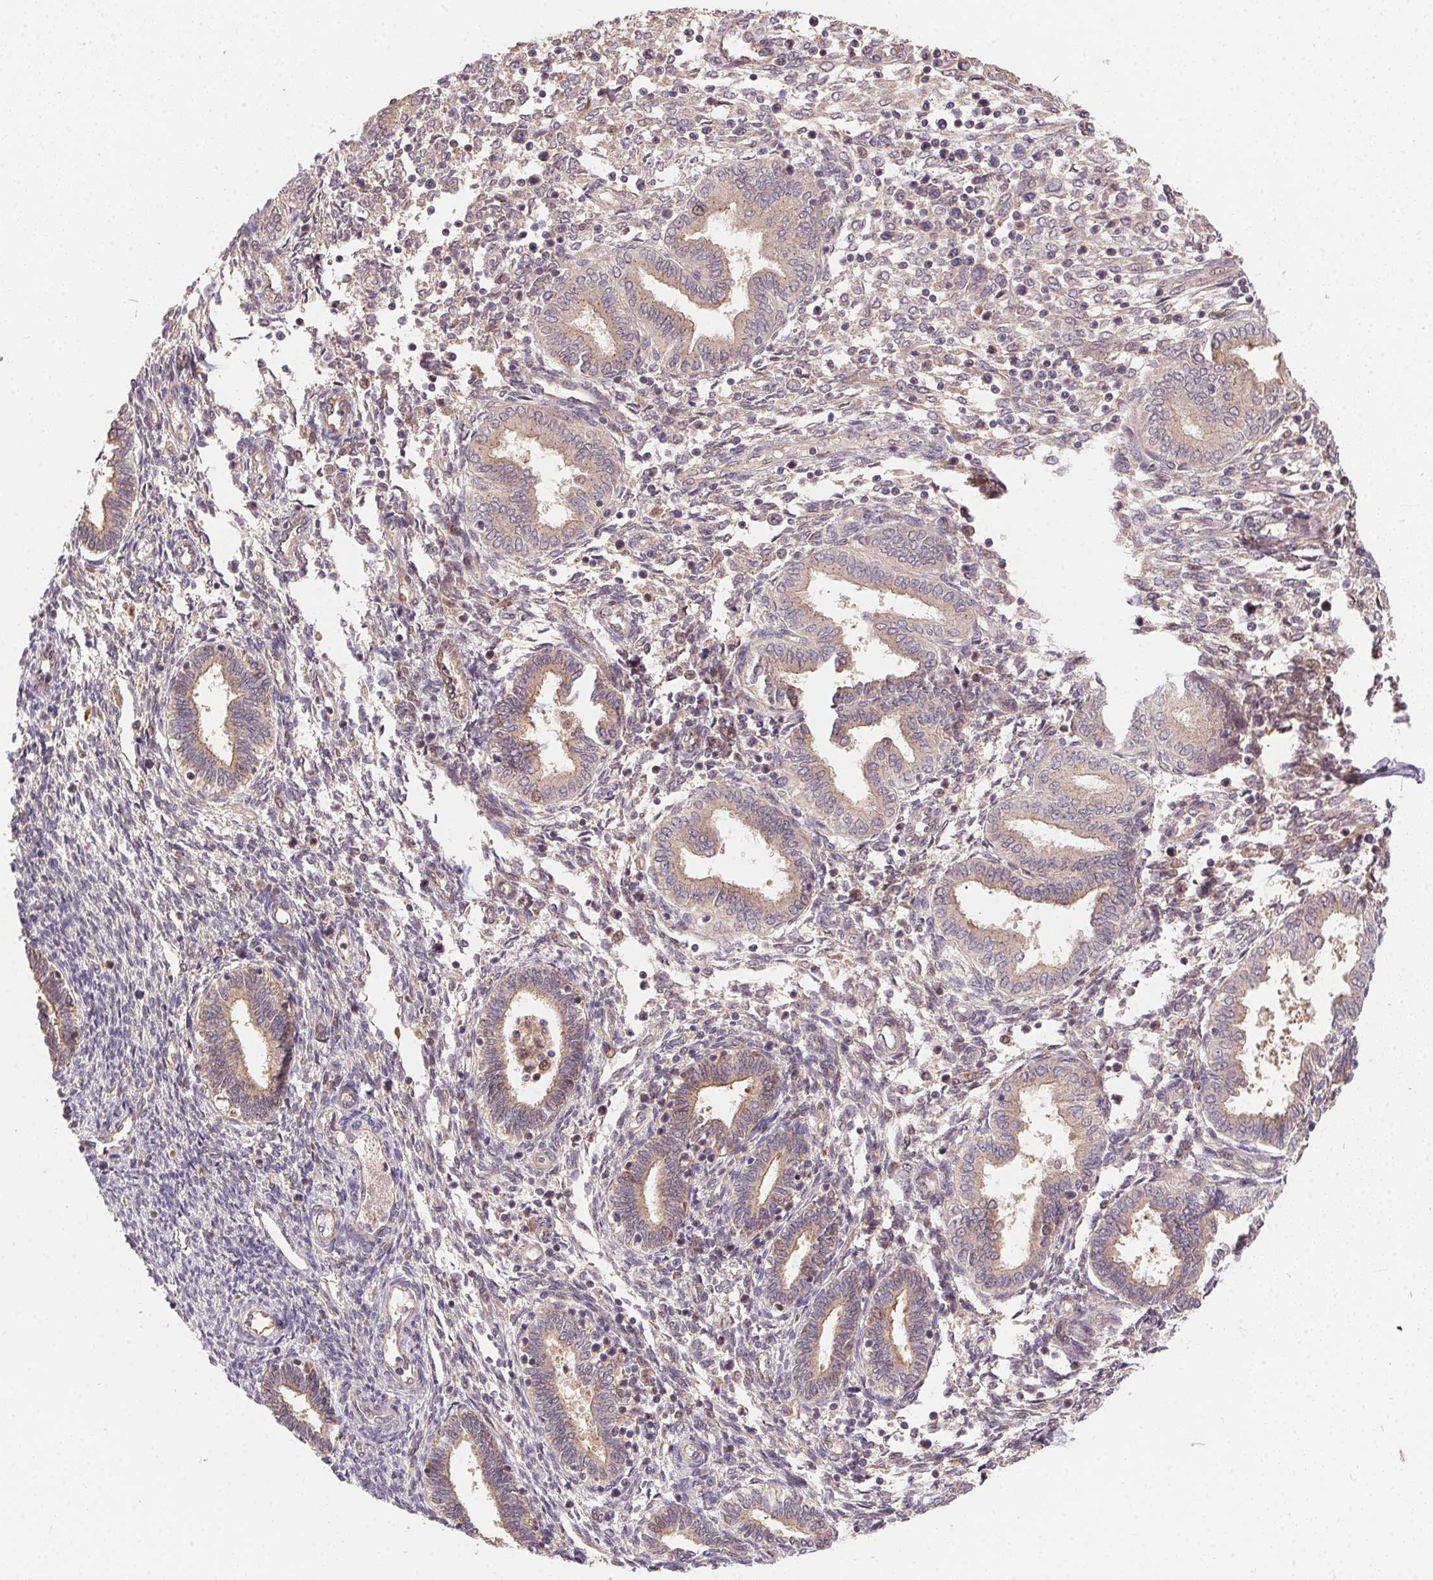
{"staining": {"intensity": "negative", "quantity": "none", "location": "none"}, "tissue": "endometrium", "cell_type": "Cells in endometrial stroma", "image_type": "normal", "snomed": [{"axis": "morphology", "description": "Normal tissue, NOS"}, {"axis": "topography", "description": "Endometrium"}], "caption": "Immunohistochemical staining of unremarkable human endometrium demonstrates no significant expression in cells in endometrial stroma. Brightfield microscopy of immunohistochemistry (IHC) stained with DAB (brown) and hematoxylin (blue), captured at high magnification.", "gene": "NUDT16", "patient": {"sex": "female", "age": 42}}